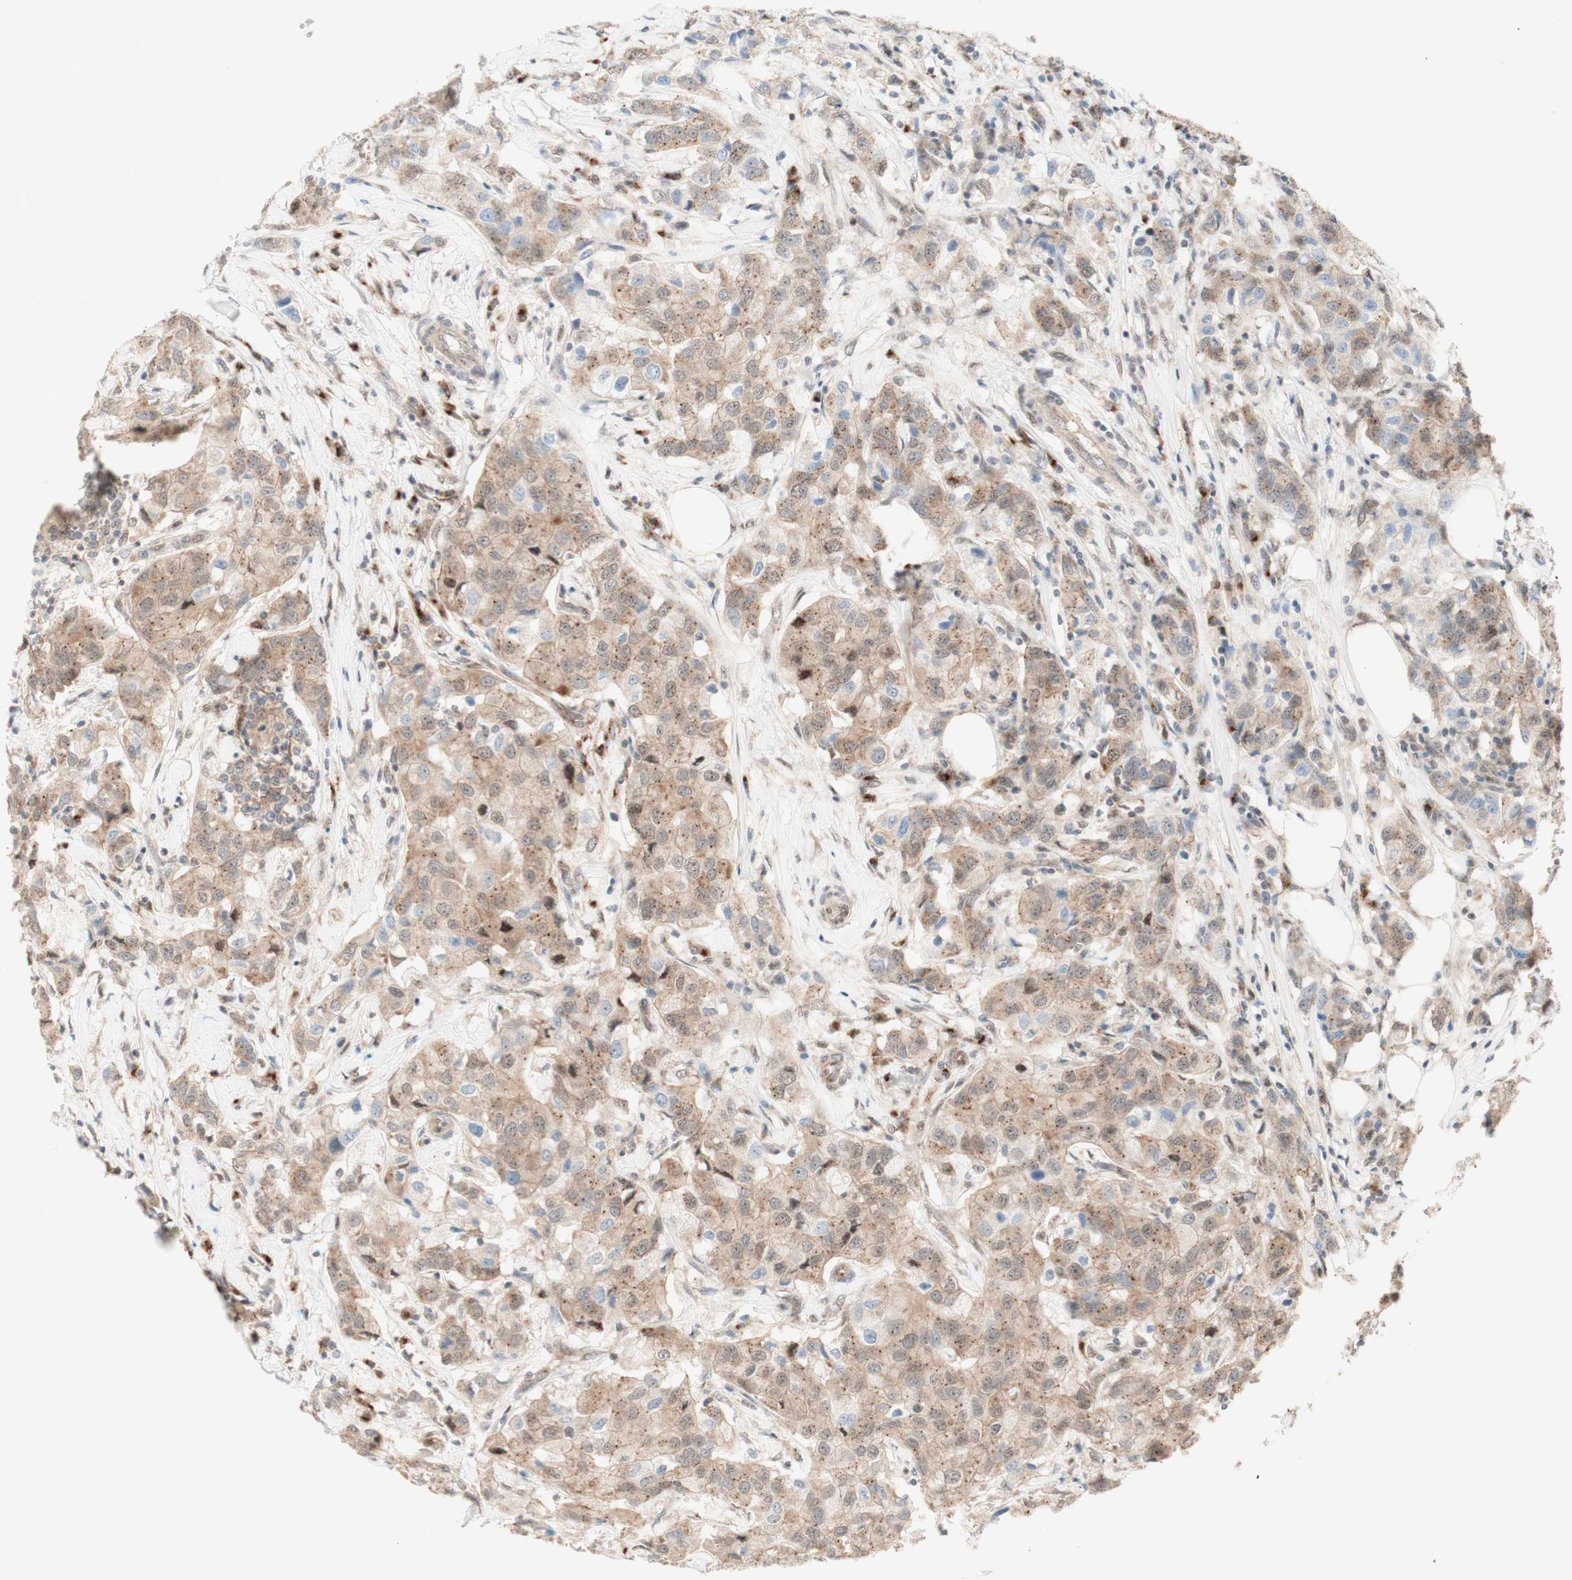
{"staining": {"intensity": "moderate", "quantity": ">75%", "location": "cytoplasmic/membranous"}, "tissue": "breast cancer", "cell_type": "Tumor cells", "image_type": "cancer", "snomed": [{"axis": "morphology", "description": "Duct carcinoma"}, {"axis": "topography", "description": "Breast"}], "caption": "Immunohistochemical staining of breast intraductal carcinoma reveals medium levels of moderate cytoplasmic/membranous positivity in approximately >75% of tumor cells.", "gene": "CYLD", "patient": {"sex": "female", "age": 80}}